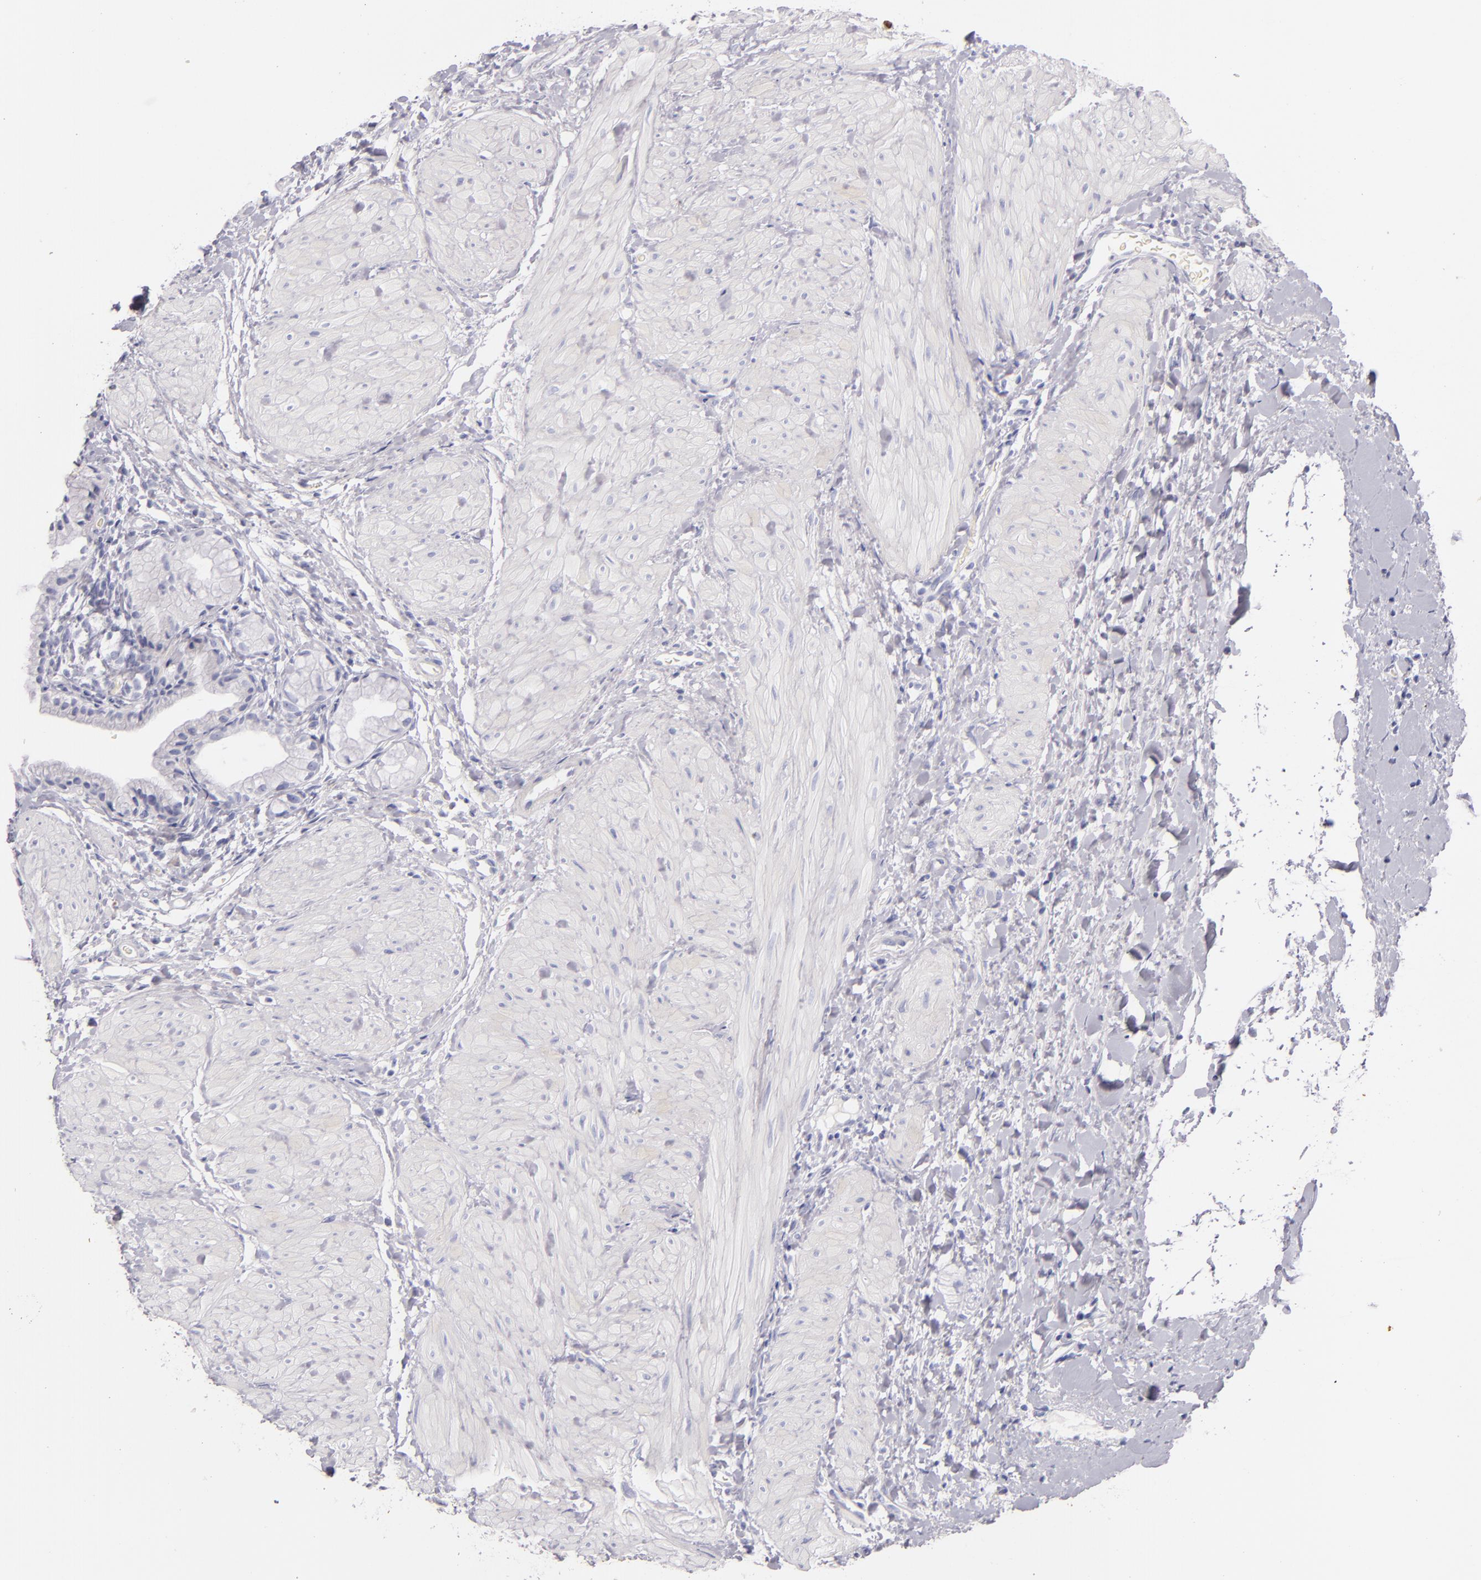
{"staining": {"intensity": "negative", "quantity": "none", "location": "none"}, "tissue": "gallbladder", "cell_type": "Glandular cells", "image_type": "normal", "snomed": [{"axis": "morphology", "description": "Normal tissue, NOS"}, {"axis": "morphology", "description": "Inflammation, NOS"}, {"axis": "topography", "description": "Gallbladder"}], "caption": "Immunohistochemistry (IHC) of benign gallbladder shows no positivity in glandular cells.", "gene": "FABP1", "patient": {"sex": "male", "age": 66}}